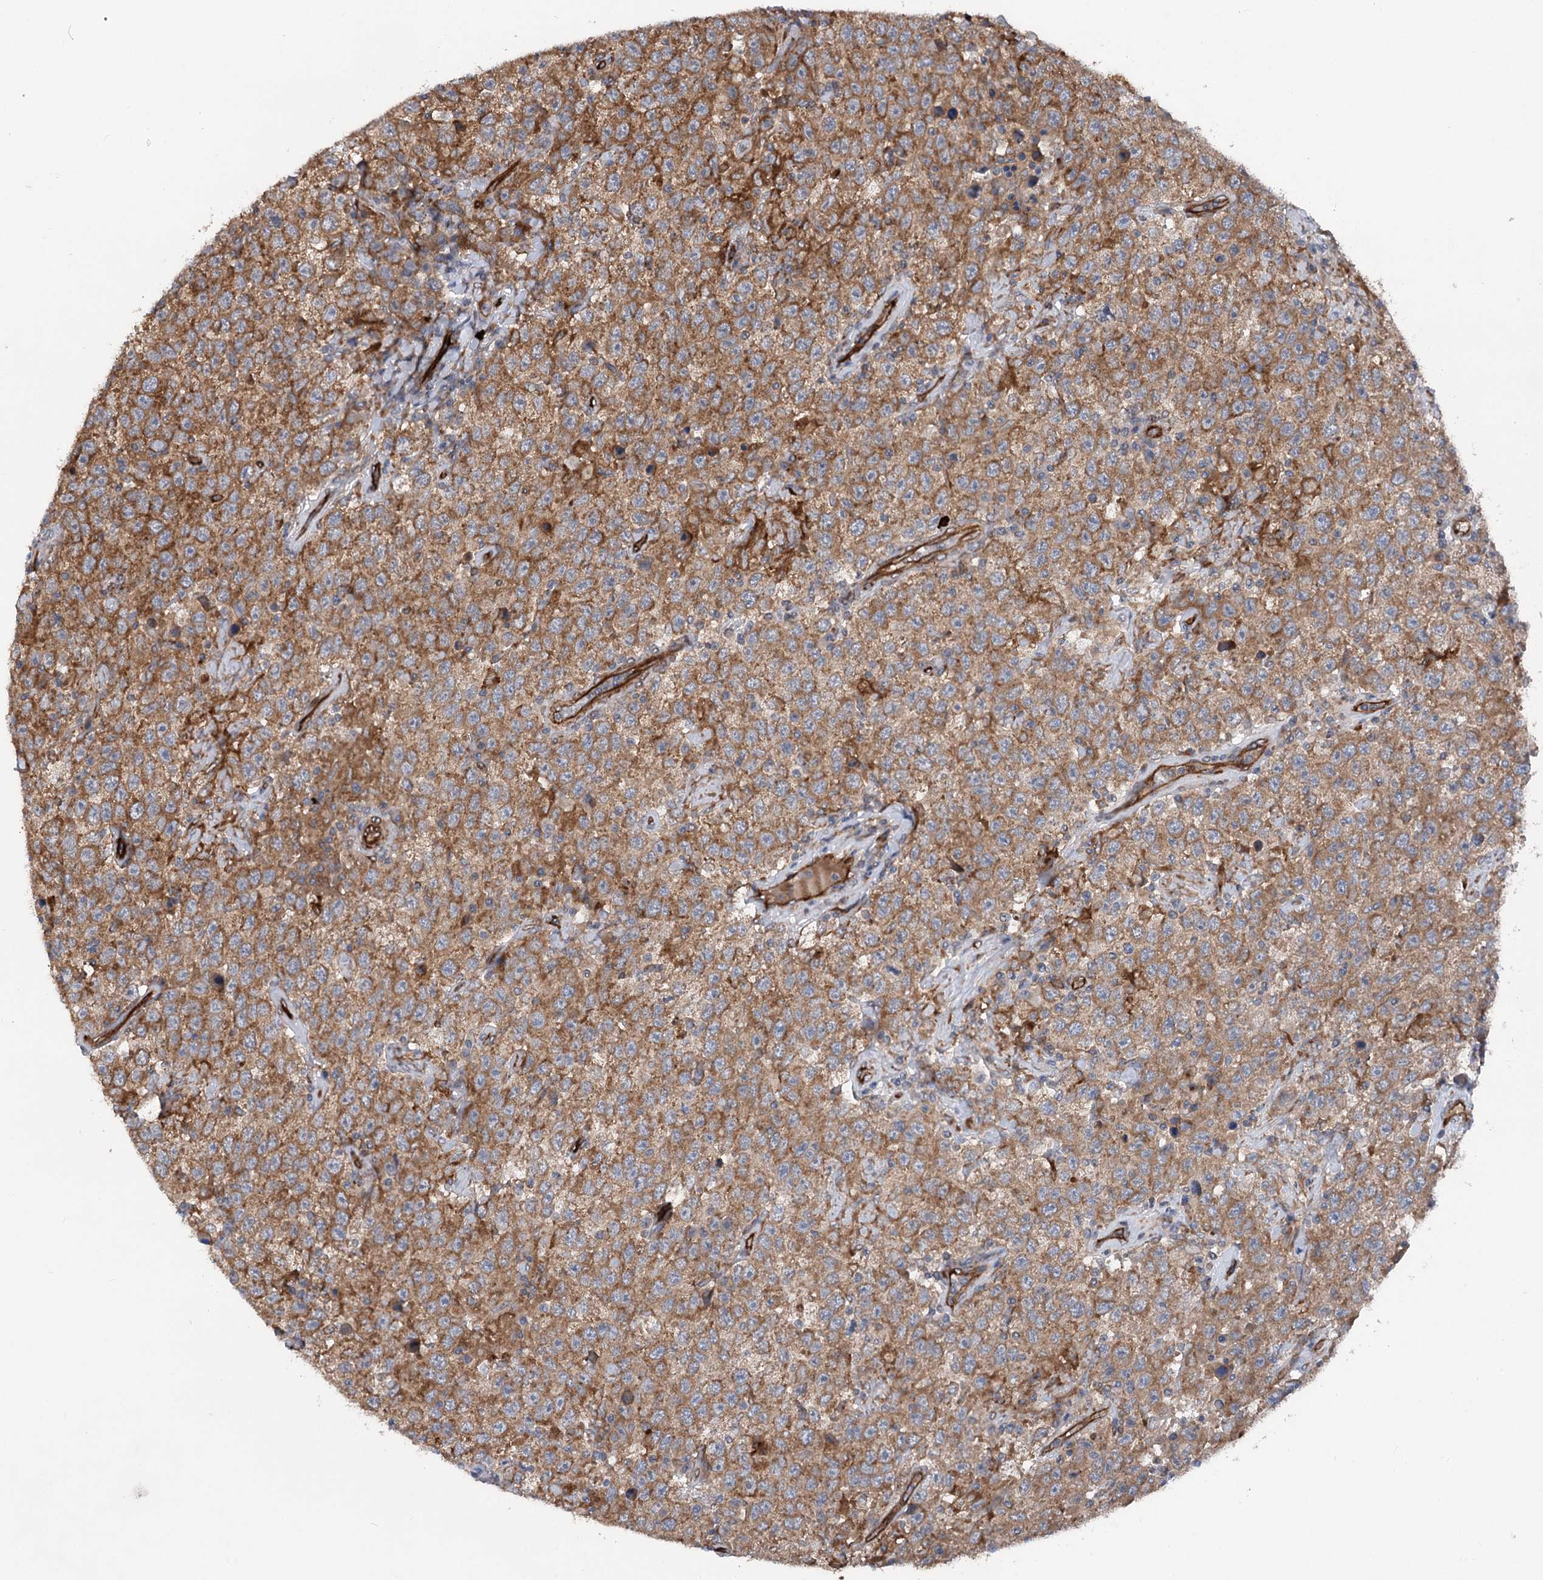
{"staining": {"intensity": "moderate", "quantity": ">75%", "location": "cytoplasmic/membranous"}, "tissue": "testis cancer", "cell_type": "Tumor cells", "image_type": "cancer", "snomed": [{"axis": "morphology", "description": "Seminoma, NOS"}, {"axis": "topography", "description": "Testis"}], "caption": "DAB immunohistochemical staining of human testis seminoma displays moderate cytoplasmic/membranous protein positivity in about >75% of tumor cells.", "gene": "MTPAP", "patient": {"sex": "male", "age": 41}}